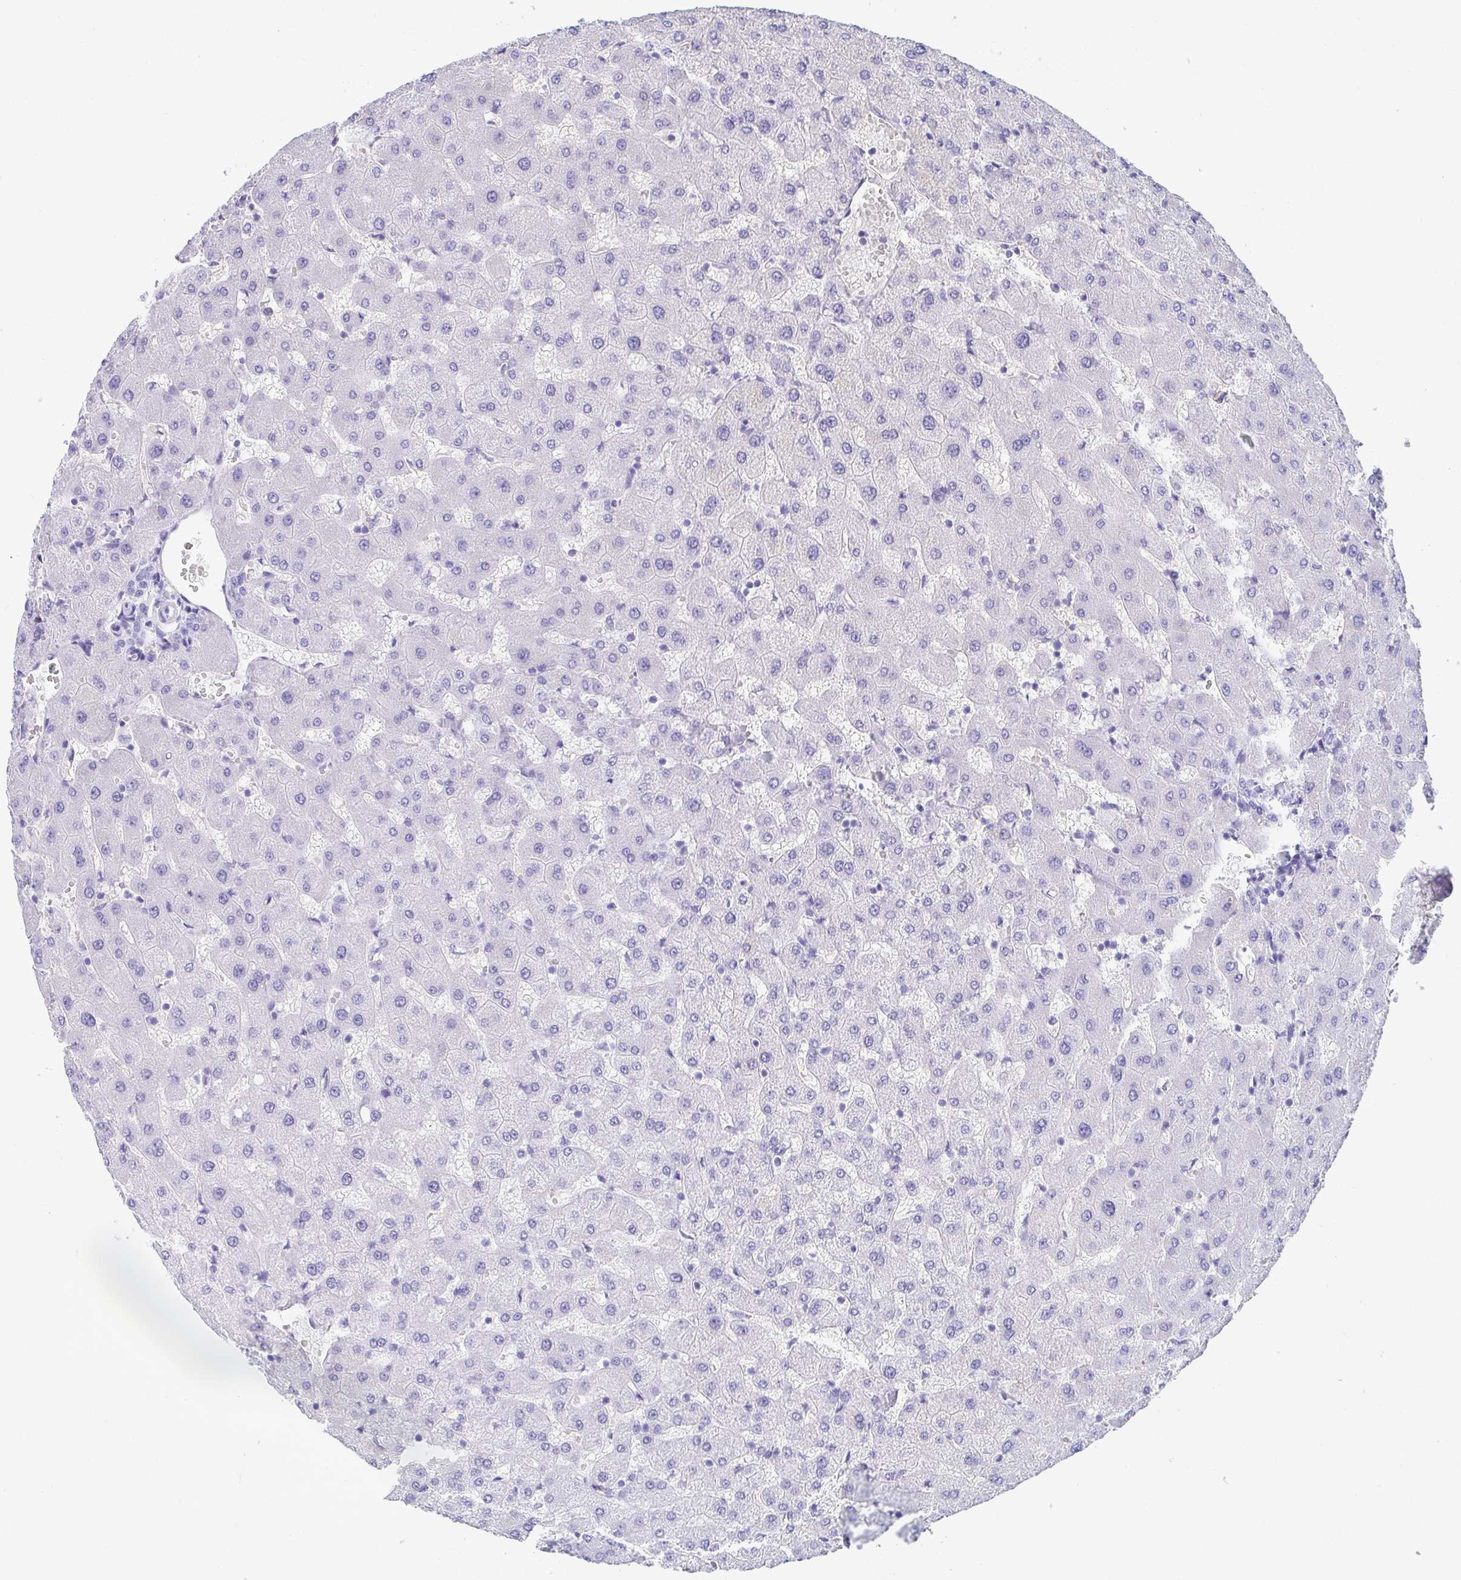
{"staining": {"intensity": "negative", "quantity": "none", "location": "none"}, "tissue": "liver", "cell_type": "Cholangiocytes", "image_type": "normal", "snomed": [{"axis": "morphology", "description": "Normal tissue, NOS"}, {"axis": "topography", "description": "Liver"}], "caption": "Protein analysis of benign liver displays no significant positivity in cholangiocytes.", "gene": "MROH2B", "patient": {"sex": "female", "age": 63}}